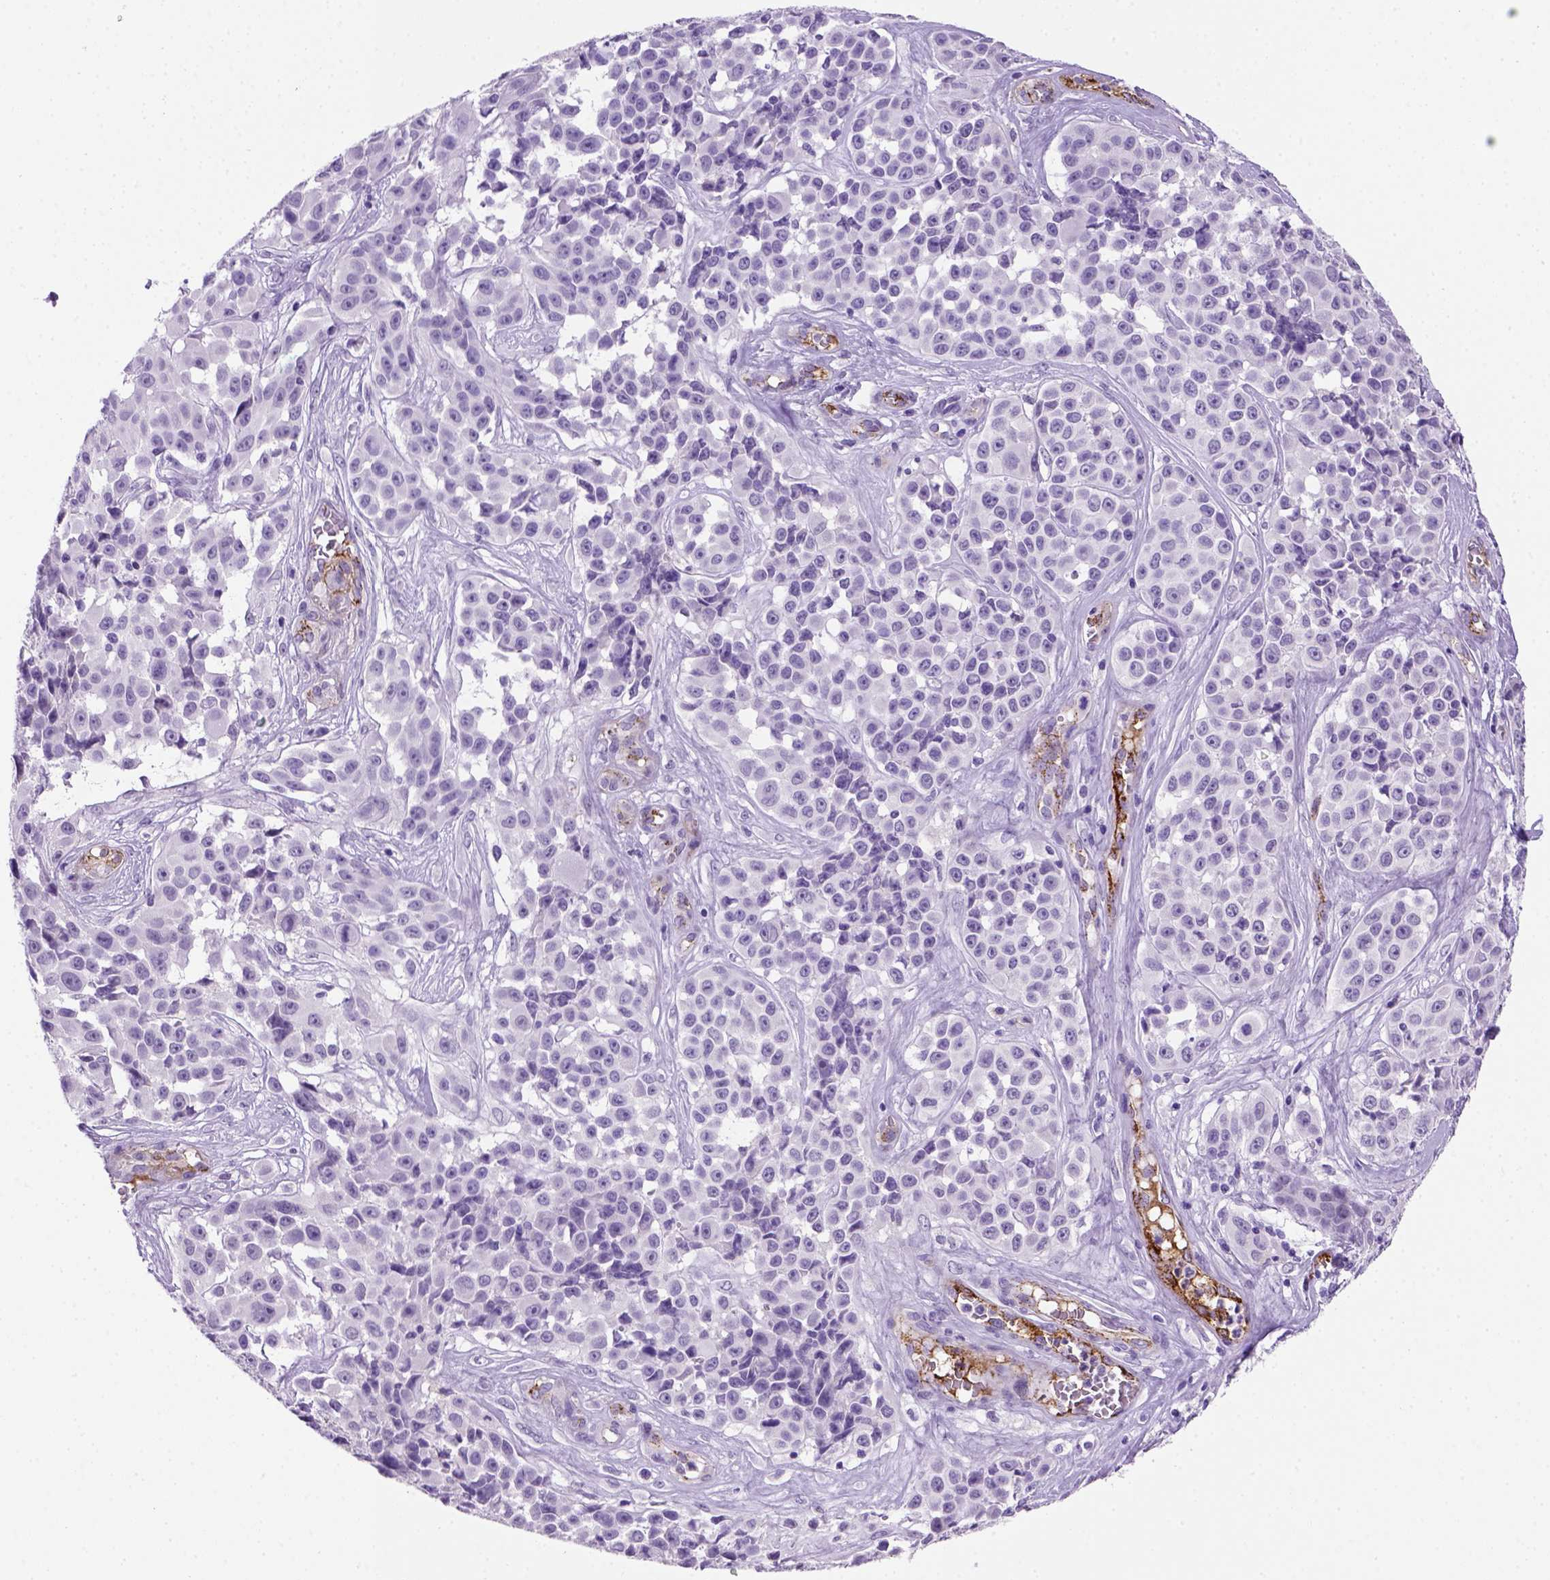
{"staining": {"intensity": "negative", "quantity": "none", "location": "none"}, "tissue": "melanoma", "cell_type": "Tumor cells", "image_type": "cancer", "snomed": [{"axis": "morphology", "description": "Malignant melanoma, NOS"}, {"axis": "topography", "description": "Skin"}], "caption": "Melanoma stained for a protein using IHC shows no staining tumor cells.", "gene": "VWF", "patient": {"sex": "female", "age": 88}}